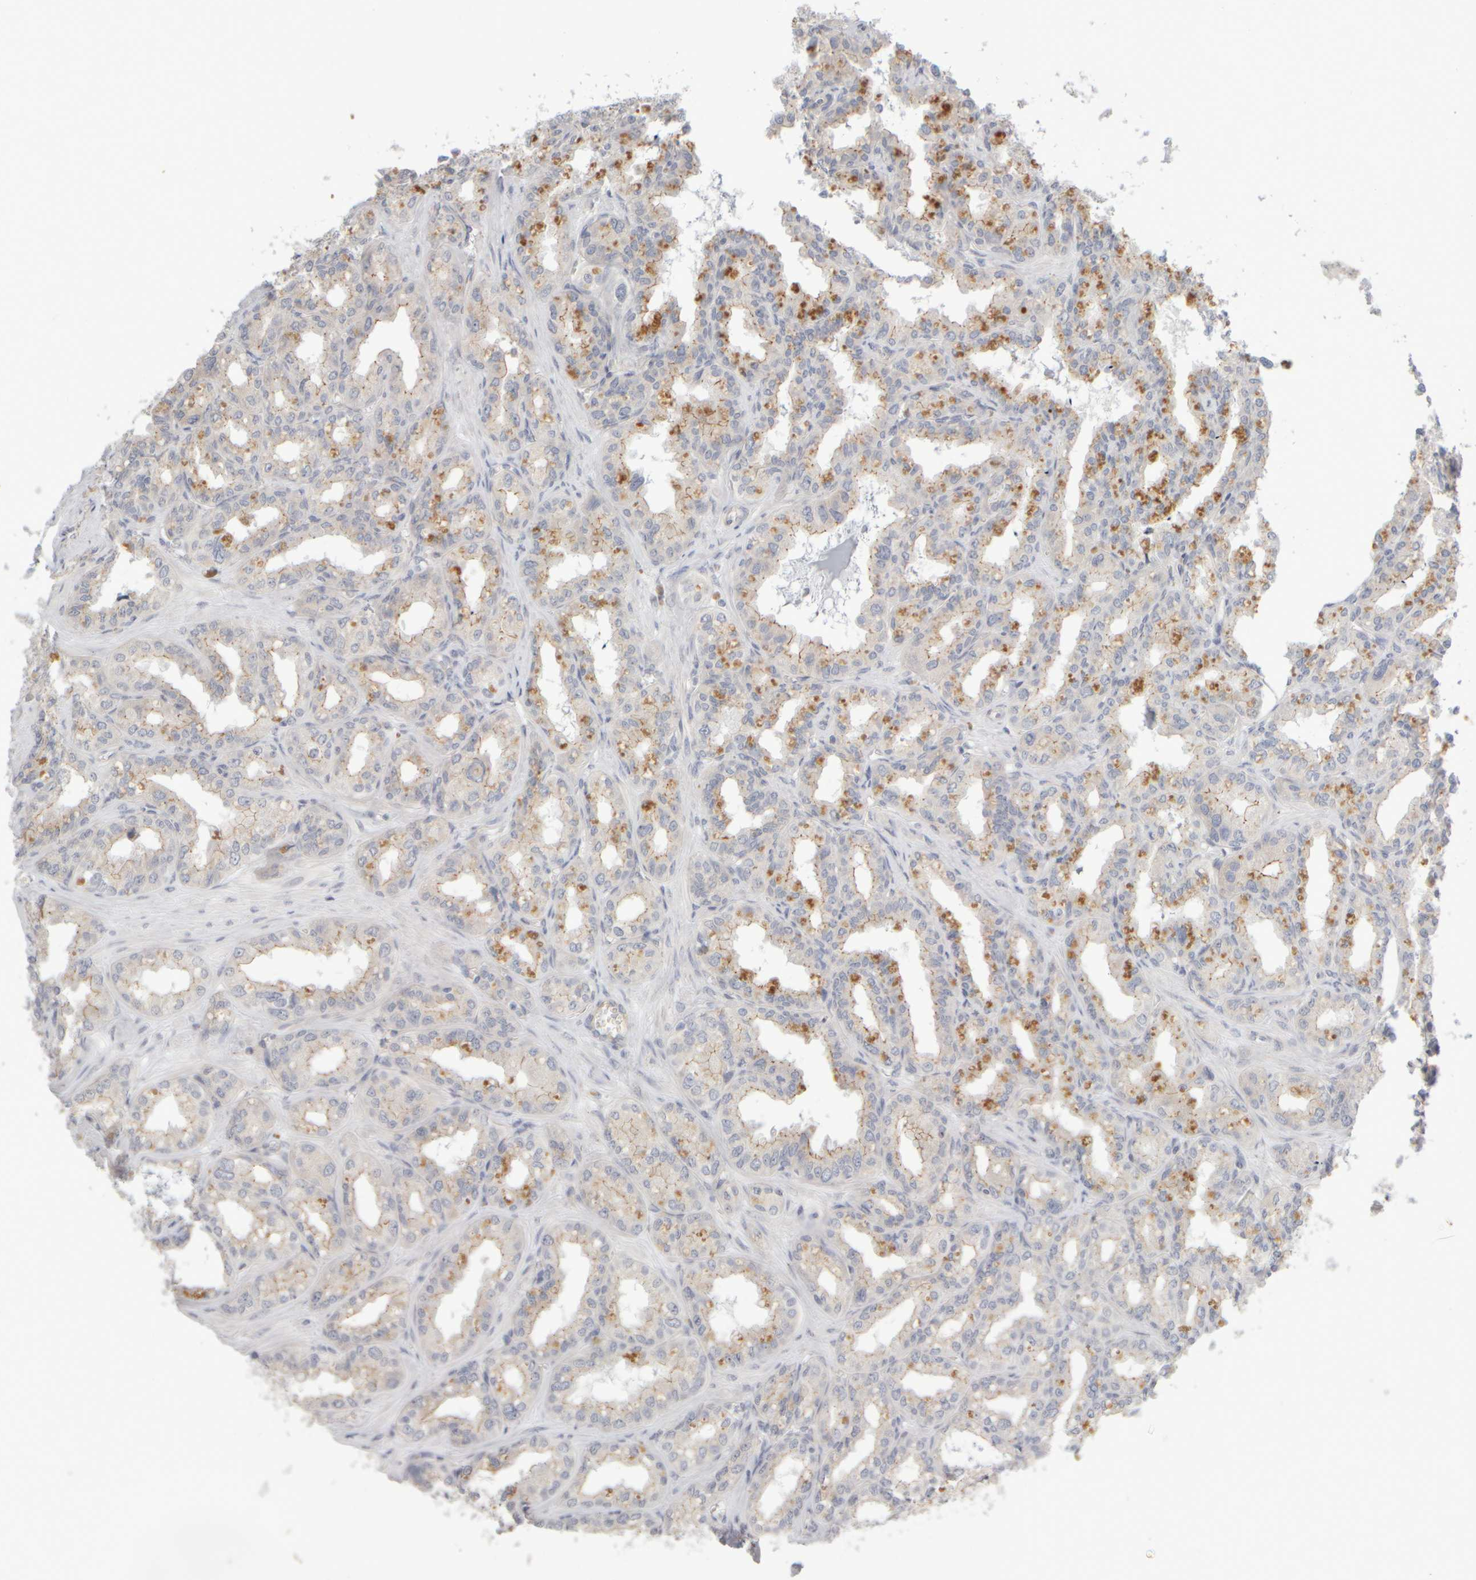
{"staining": {"intensity": "moderate", "quantity": "<25%", "location": "cytoplasmic/membranous"}, "tissue": "seminal vesicle", "cell_type": "Glandular cells", "image_type": "normal", "snomed": [{"axis": "morphology", "description": "Normal tissue, NOS"}, {"axis": "topography", "description": "Prostate"}, {"axis": "topography", "description": "Seminal veicle"}], "caption": "Unremarkable seminal vesicle demonstrates moderate cytoplasmic/membranous staining in approximately <25% of glandular cells, visualized by immunohistochemistry. The staining is performed using DAB (3,3'-diaminobenzidine) brown chromogen to label protein expression. The nuclei are counter-stained blue using hematoxylin.", "gene": "GOPC", "patient": {"sex": "male", "age": 51}}